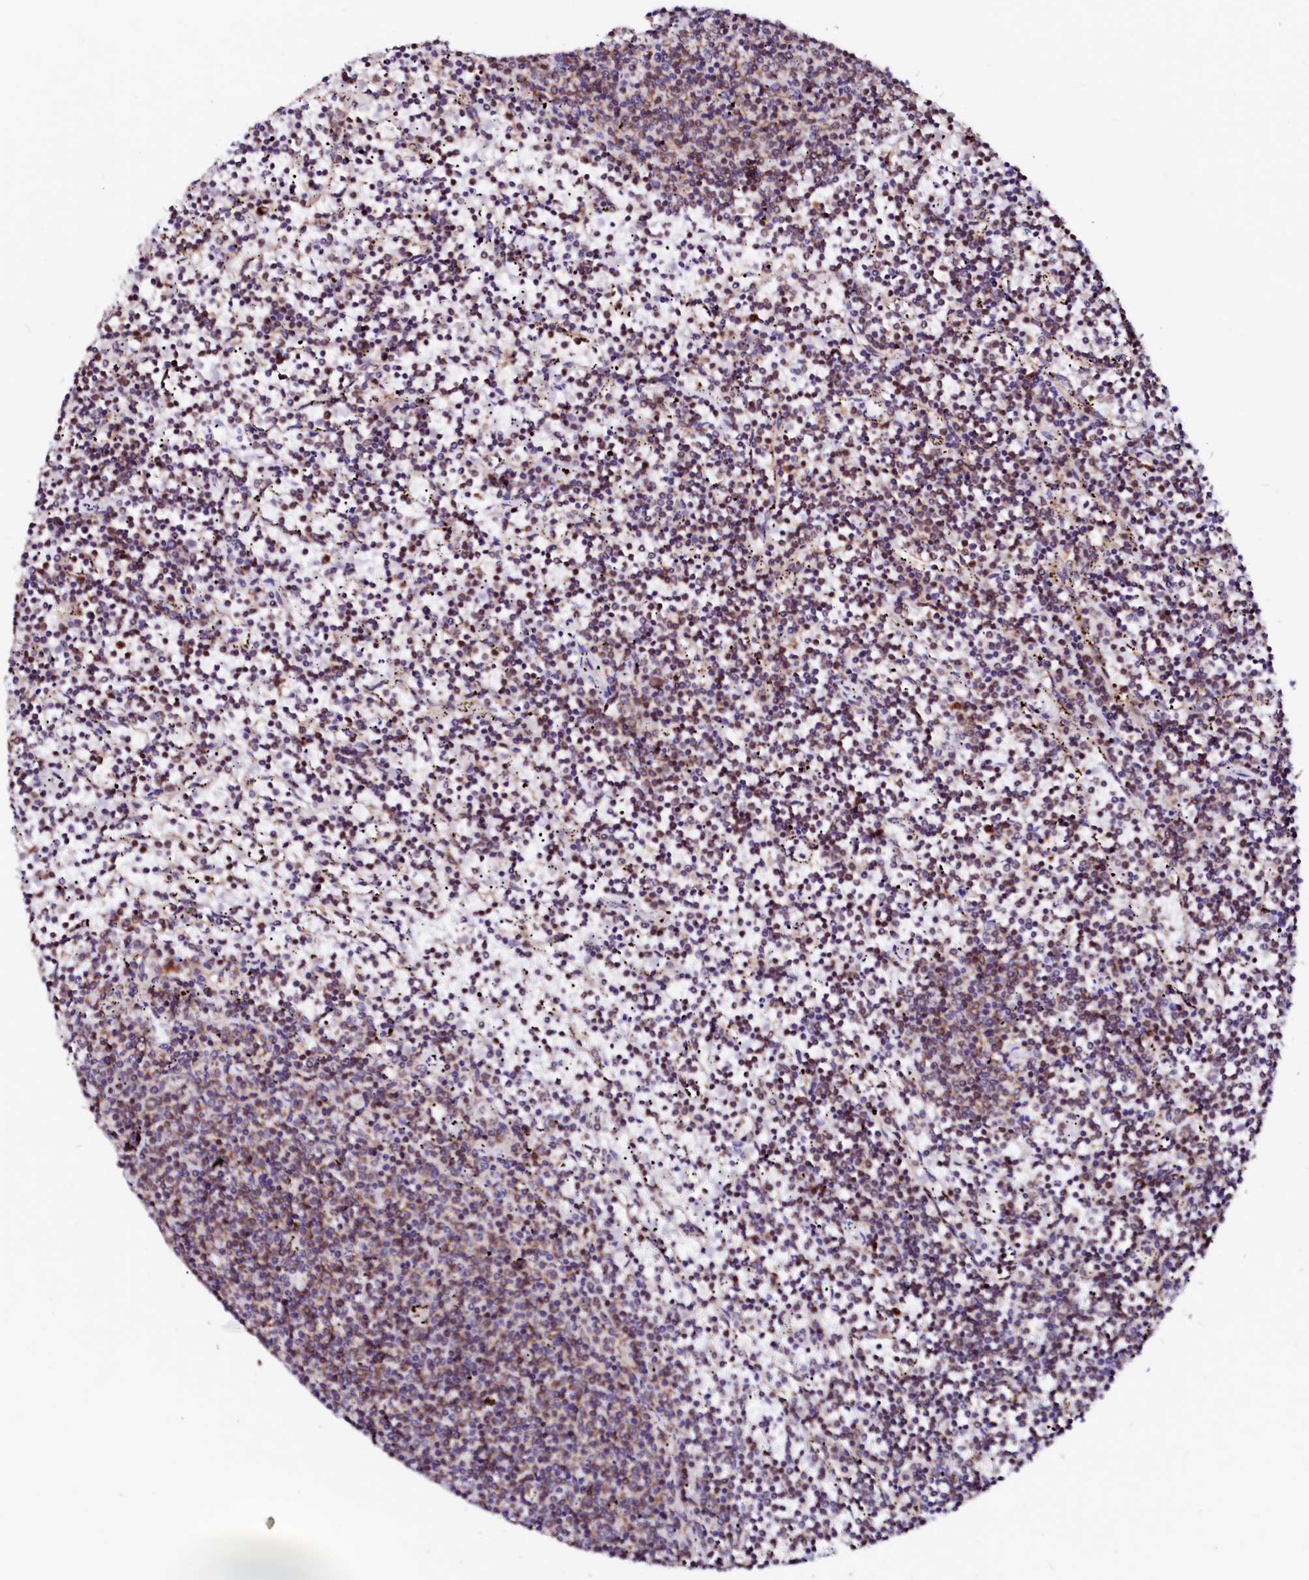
{"staining": {"intensity": "weak", "quantity": "25%-75%", "location": "cytoplasmic/membranous"}, "tissue": "lymphoma", "cell_type": "Tumor cells", "image_type": "cancer", "snomed": [{"axis": "morphology", "description": "Malignant lymphoma, non-Hodgkin's type, Low grade"}, {"axis": "topography", "description": "Spleen"}], "caption": "IHC of human low-grade malignant lymphoma, non-Hodgkin's type demonstrates low levels of weak cytoplasmic/membranous staining in approximately 25%-75% of tumor cells.", "gene": "DERL1", "patient": {"sex": "female", "age": 50}}